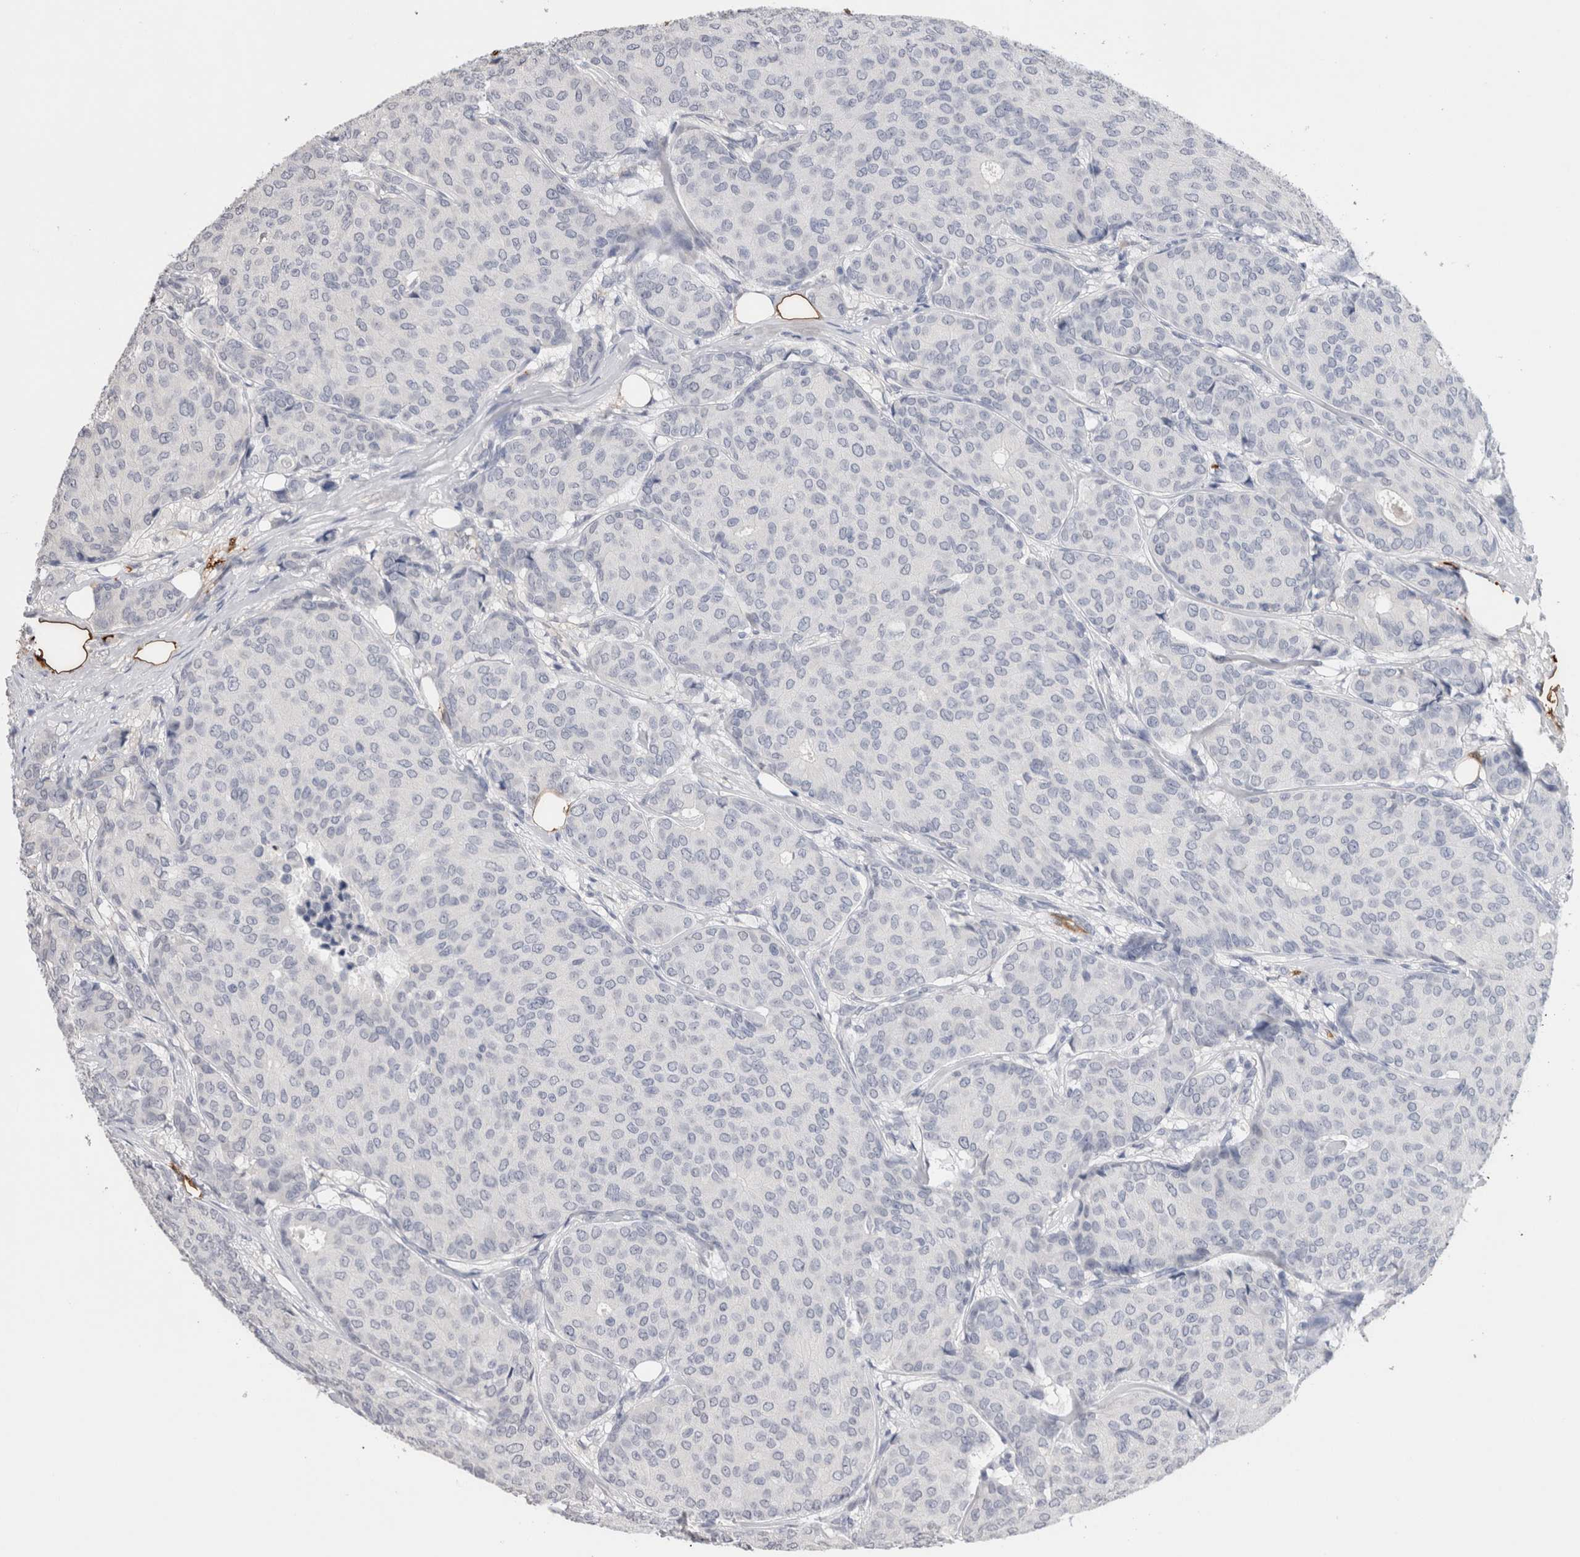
{"staining": {"intensity": "negative", "quantity": "none", "location": "none"}, "tissue": "breast cancer", "cell_type": "Tumor cells", "image_type": "cancer", "snomed": [{"axis": "morphology", "description": "Duct carcinoma"}, {"axis": "topography", "description": "Breast"}], "caption": "Tumor cells are negative for brown protein staining in breast cancer.", "gene": "FABP4", "patient": {"sex": "female", "age": 75}}